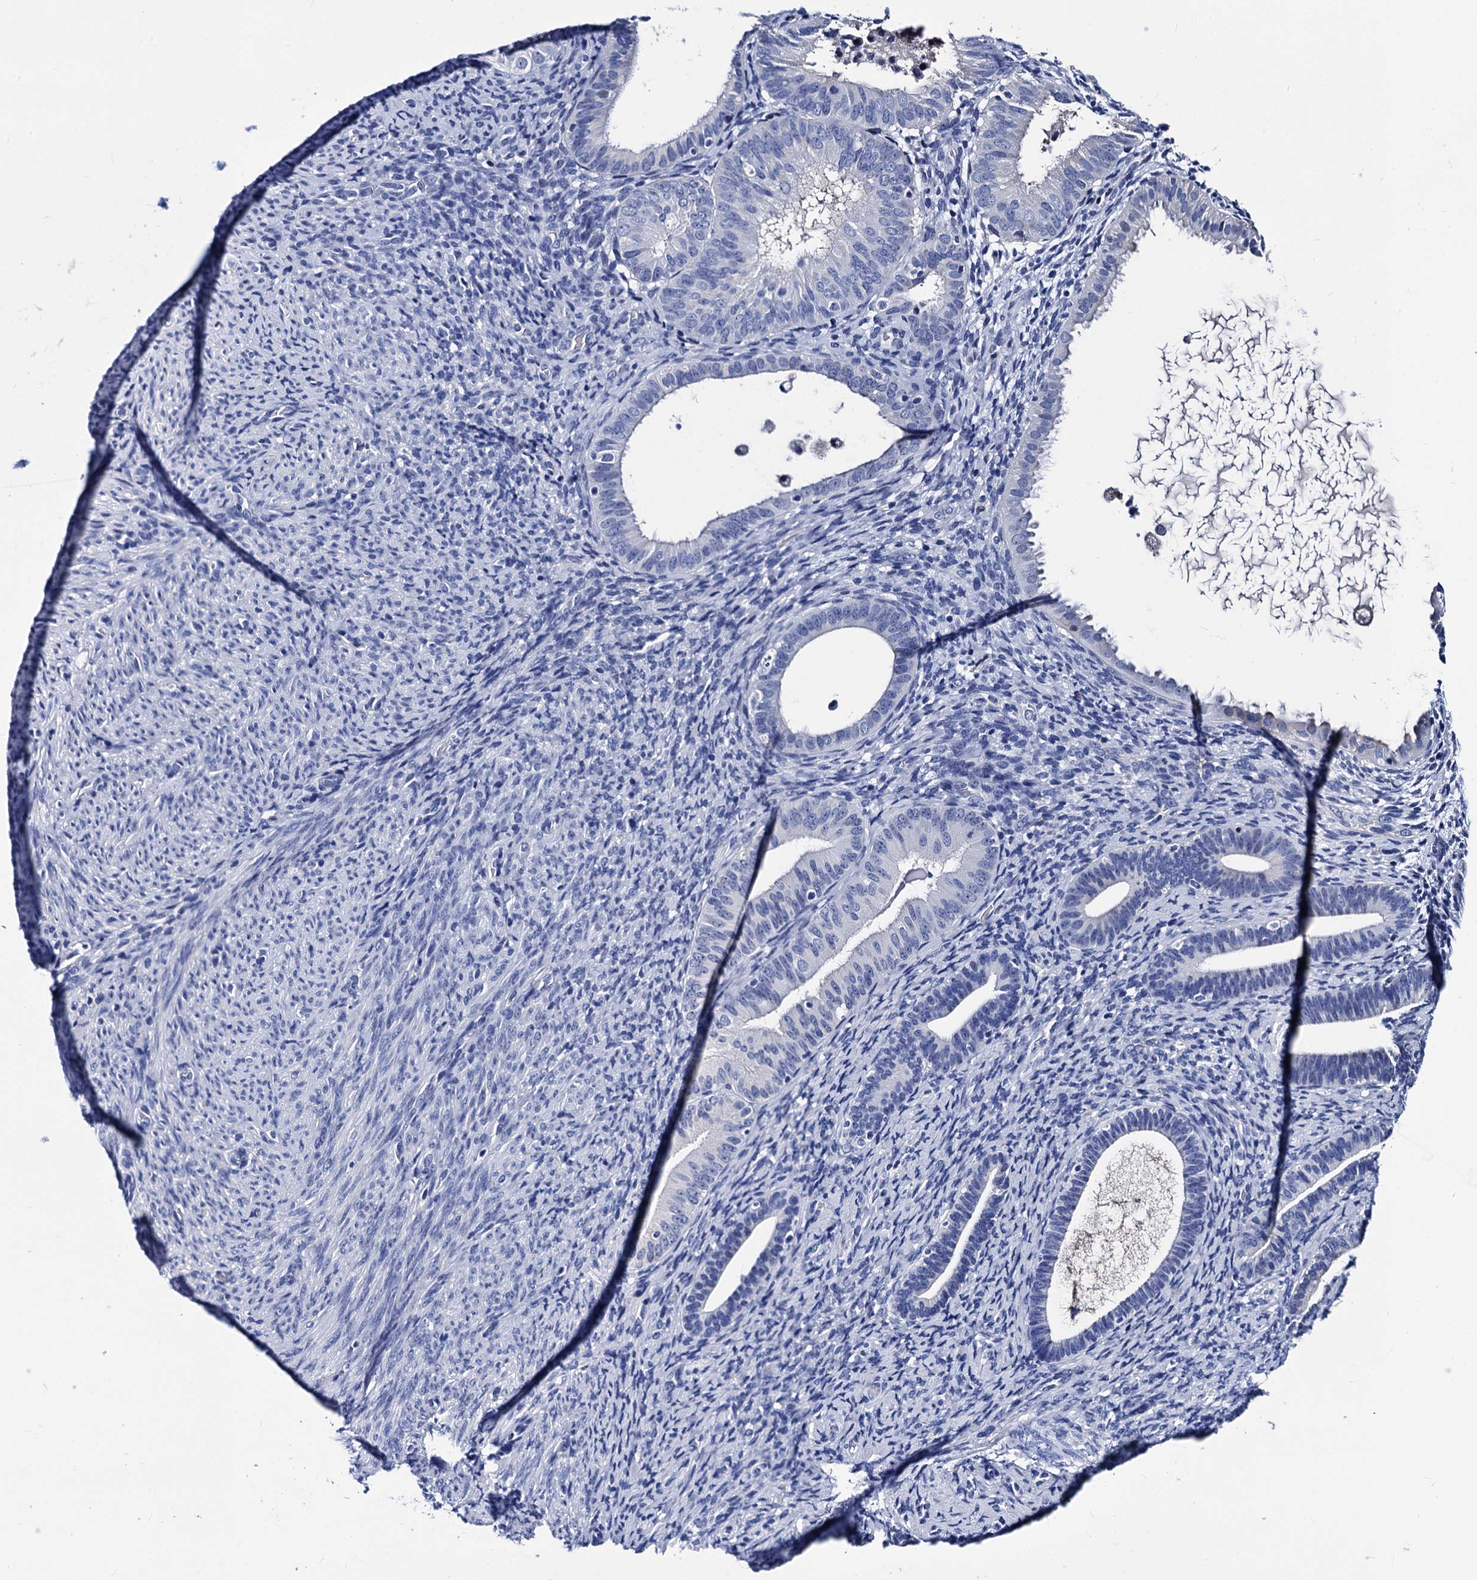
{"staining": {"intensity": "negative", "quantity": "none", "location": "none"}, "tissue": "endometrium", "cell_type": "Cells in endometrial stroma", "image_type": "normal", "snomed": [{"axis": "morphology", "description": "Normal tissue, NOS"}, {"axis": "topography", "description": "Endometrium"}], "caption": "DAB (3,3'-diaminobenzidine) immunohistochemical staining of benign human endometrium shows no significant staining in cells in endometrial stroma. (DAB immunohistochemistry with hematoxylin counter stain).", "gene": "LRRC30", "patient": {"sex": "female", "age": 65}}